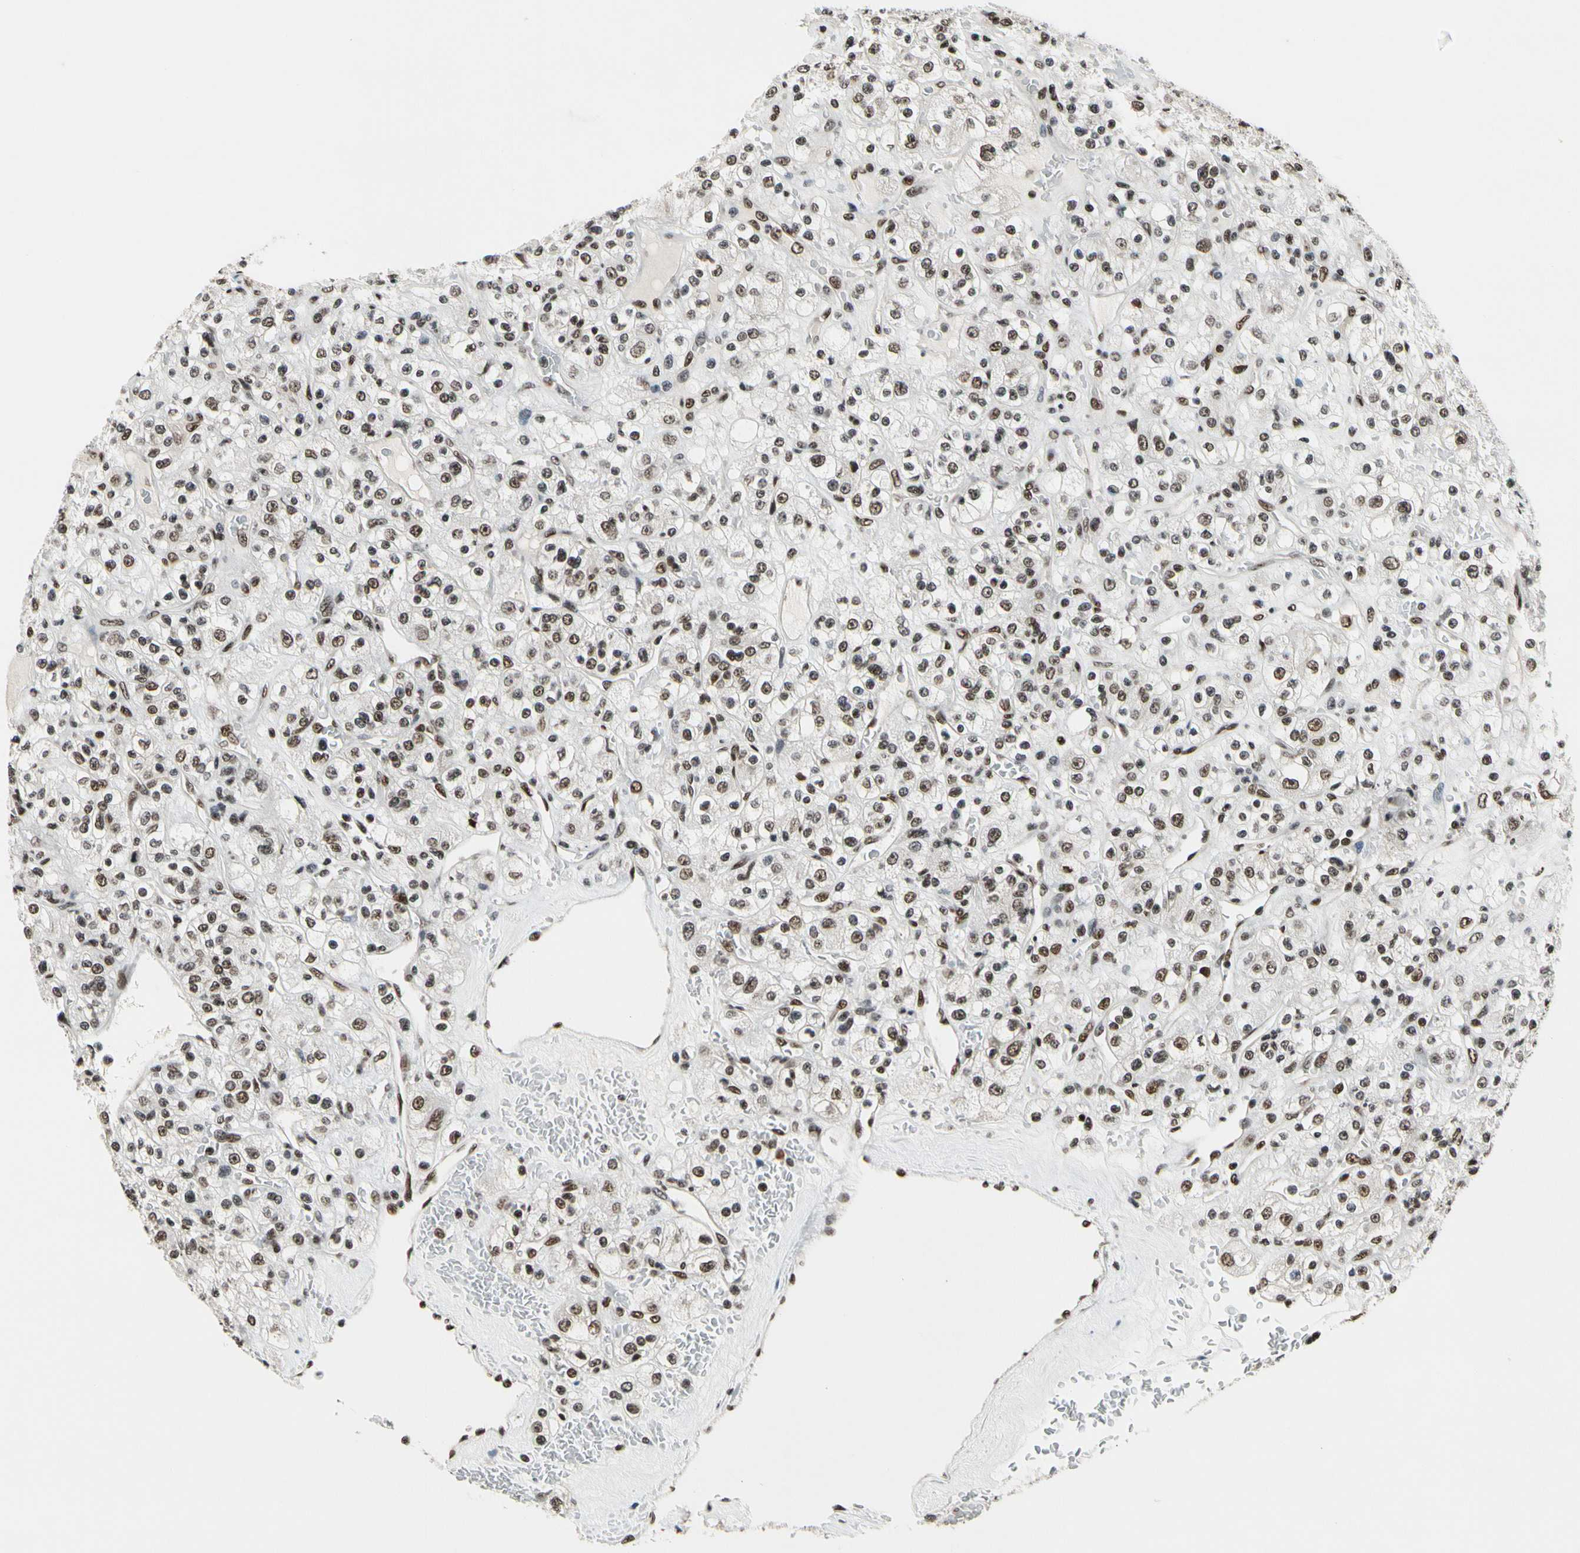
{"staining": {"intensity": "strong", "quantity": ">75%", "location": "nuclear"}, "tissue": "renal cancer", "cell_type": "Tumor cells", "image_type": "cancer", "snomed": [{"axis": "morphology", "description": "Normal tissue, NOS"}, {"axis": "morphology", "description": "Adenocarcinoma, NOS"}, {"axis": "topography", "description": "Kidney"}], "caption": "There is high levels of strong nuclear positivity in tumor cells of renal adenocarcinoma, as demonstrated by immunohistochemical staining (brown color).", "gene": "RECQL", "patient": {"sex": "female", "age": 72}}